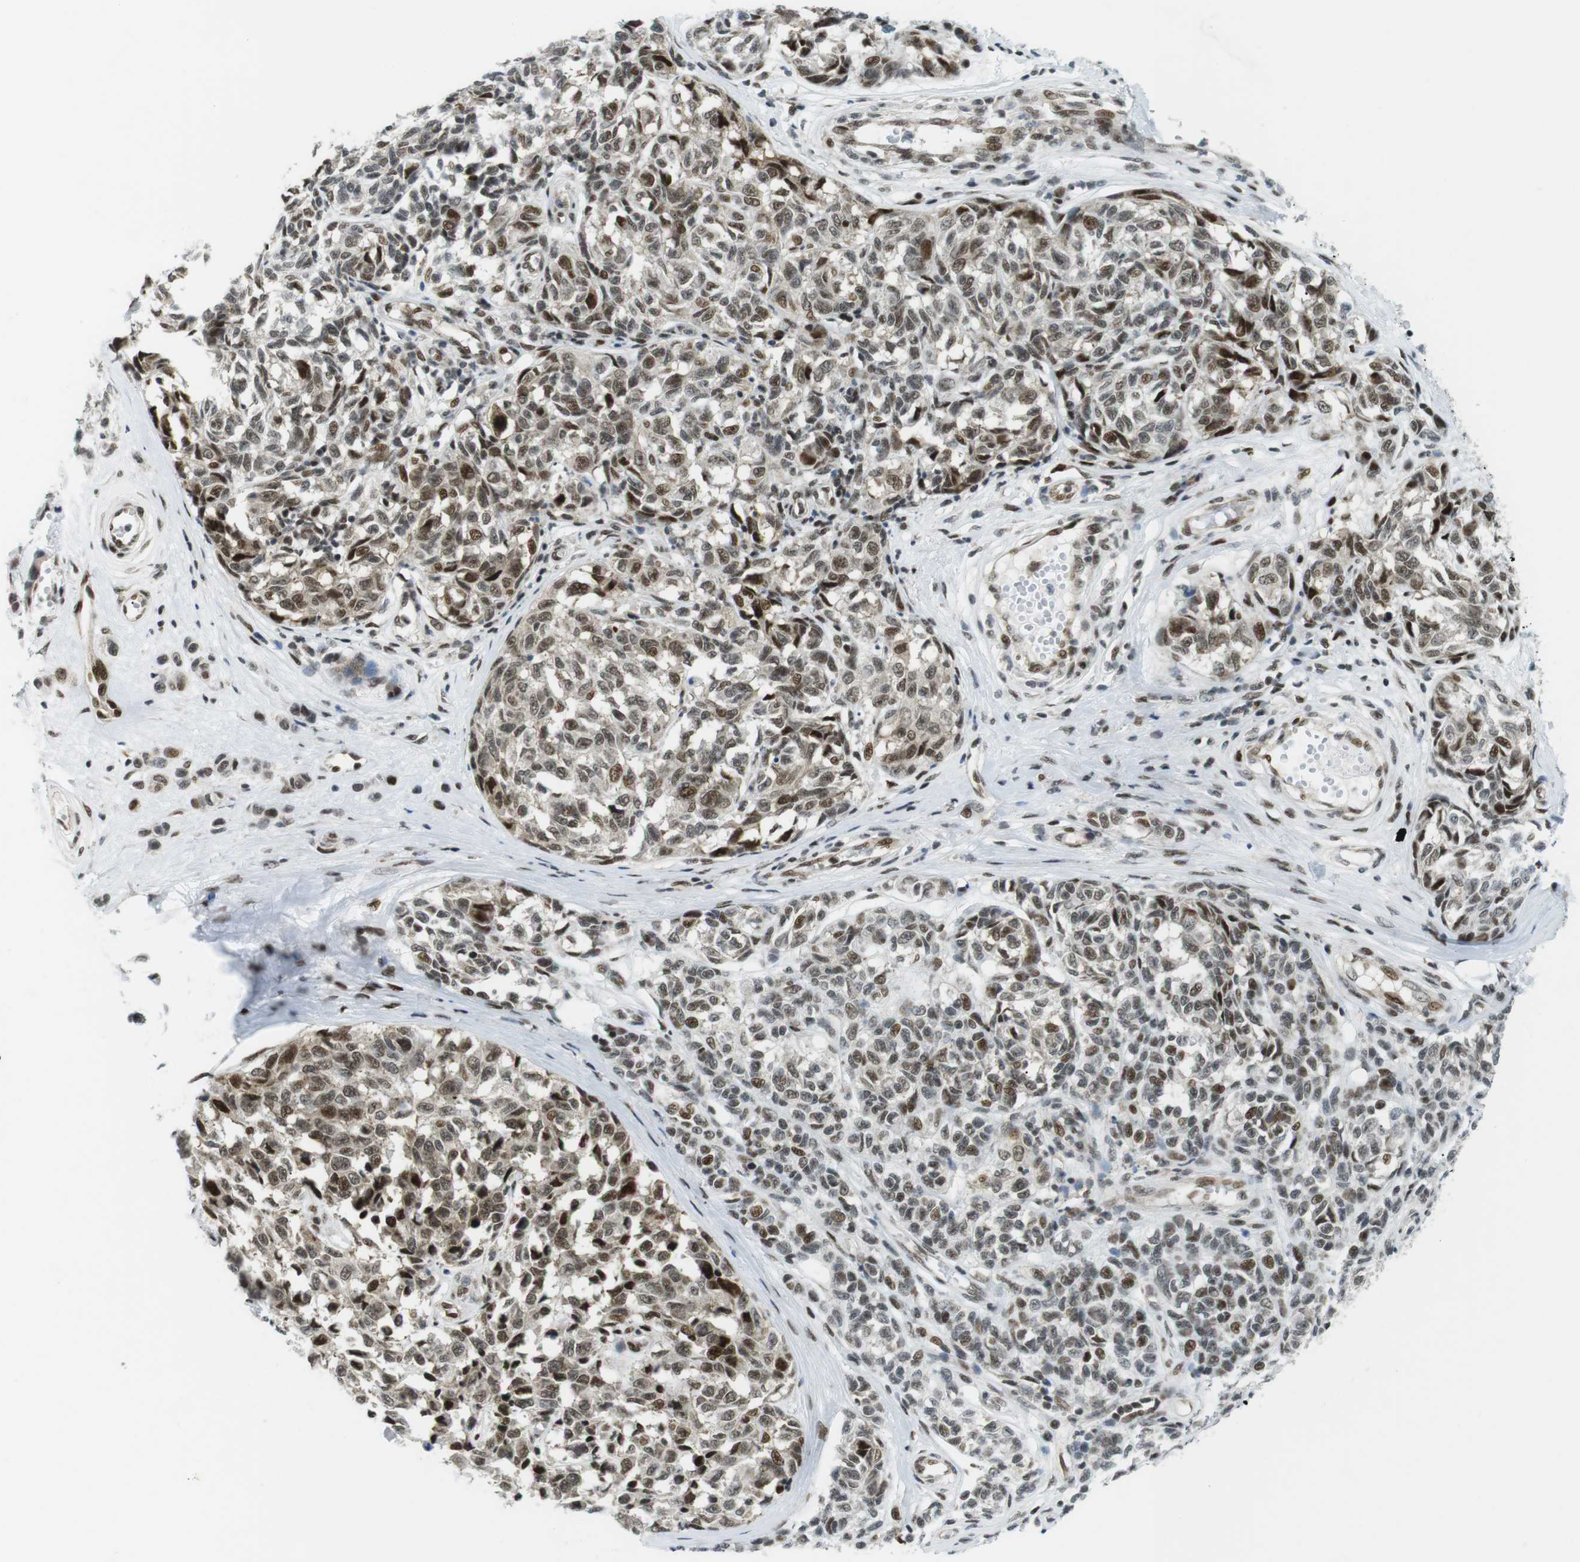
{"staining": {"intensity": "moderate", "quantity": "25%-75%", "location": "nuclear"}, "tissue": "melanoma", "cell_type": "Tumor cells", "image_type": "cancer", "snomed": [{"axis": "morphology", "description": "Malignant melanoma, NOS"}, {"axis": "topography", "description": "Skin"}], "caption": "Immunohistochemical staining of malignant melanoma demonstrates medium levels of moderate nuclear staining in approximately 25%-75% of tumor cells.", "gene": "CDC27", "patient": {"sex": "female", "age": 64}}